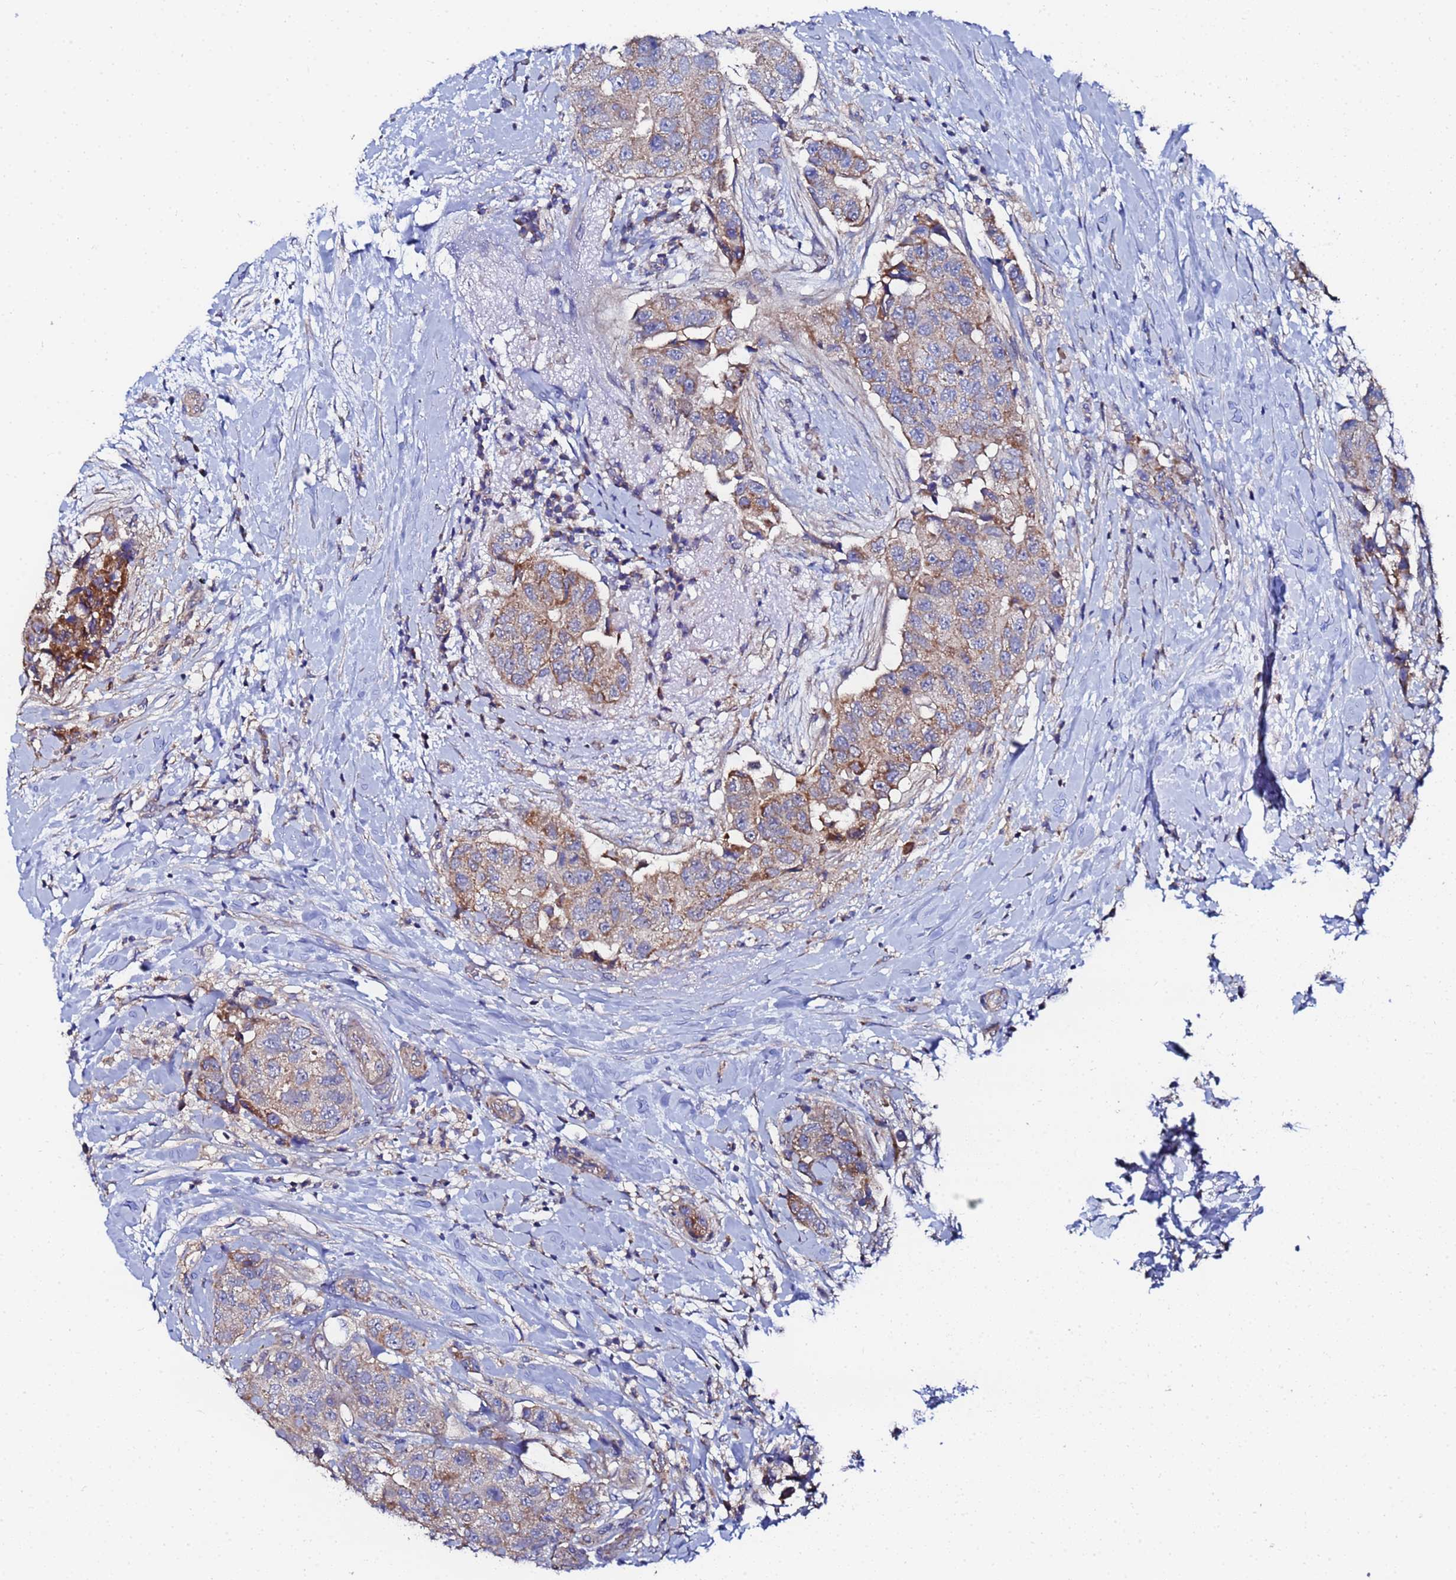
{"staining": {"intensity": "moderate", "quantity": "25%-75%", "location": "cytoplasmic/membranous"}, "tissue": "breast cancer", "cell_type": "Tumor cells", "image_type": "cancer", "snomed": [{"axis": "morphology", "description": "Normal tissue, NOS"}, {"axis": "morphology", "description": "Duct carcinoma"}, {"axis": "topography", "description": "Breast"}], "caption": "Immunohistochemistry (IHC) of human breast cancer (intraductal carcinoma) exhibits medium levels of moderate cytoplasmic/membranous staining in approximately 25%-75% of tumor cells.", "gene": "FAHD2A", "patient": {"sex": "female", "age": 62}}